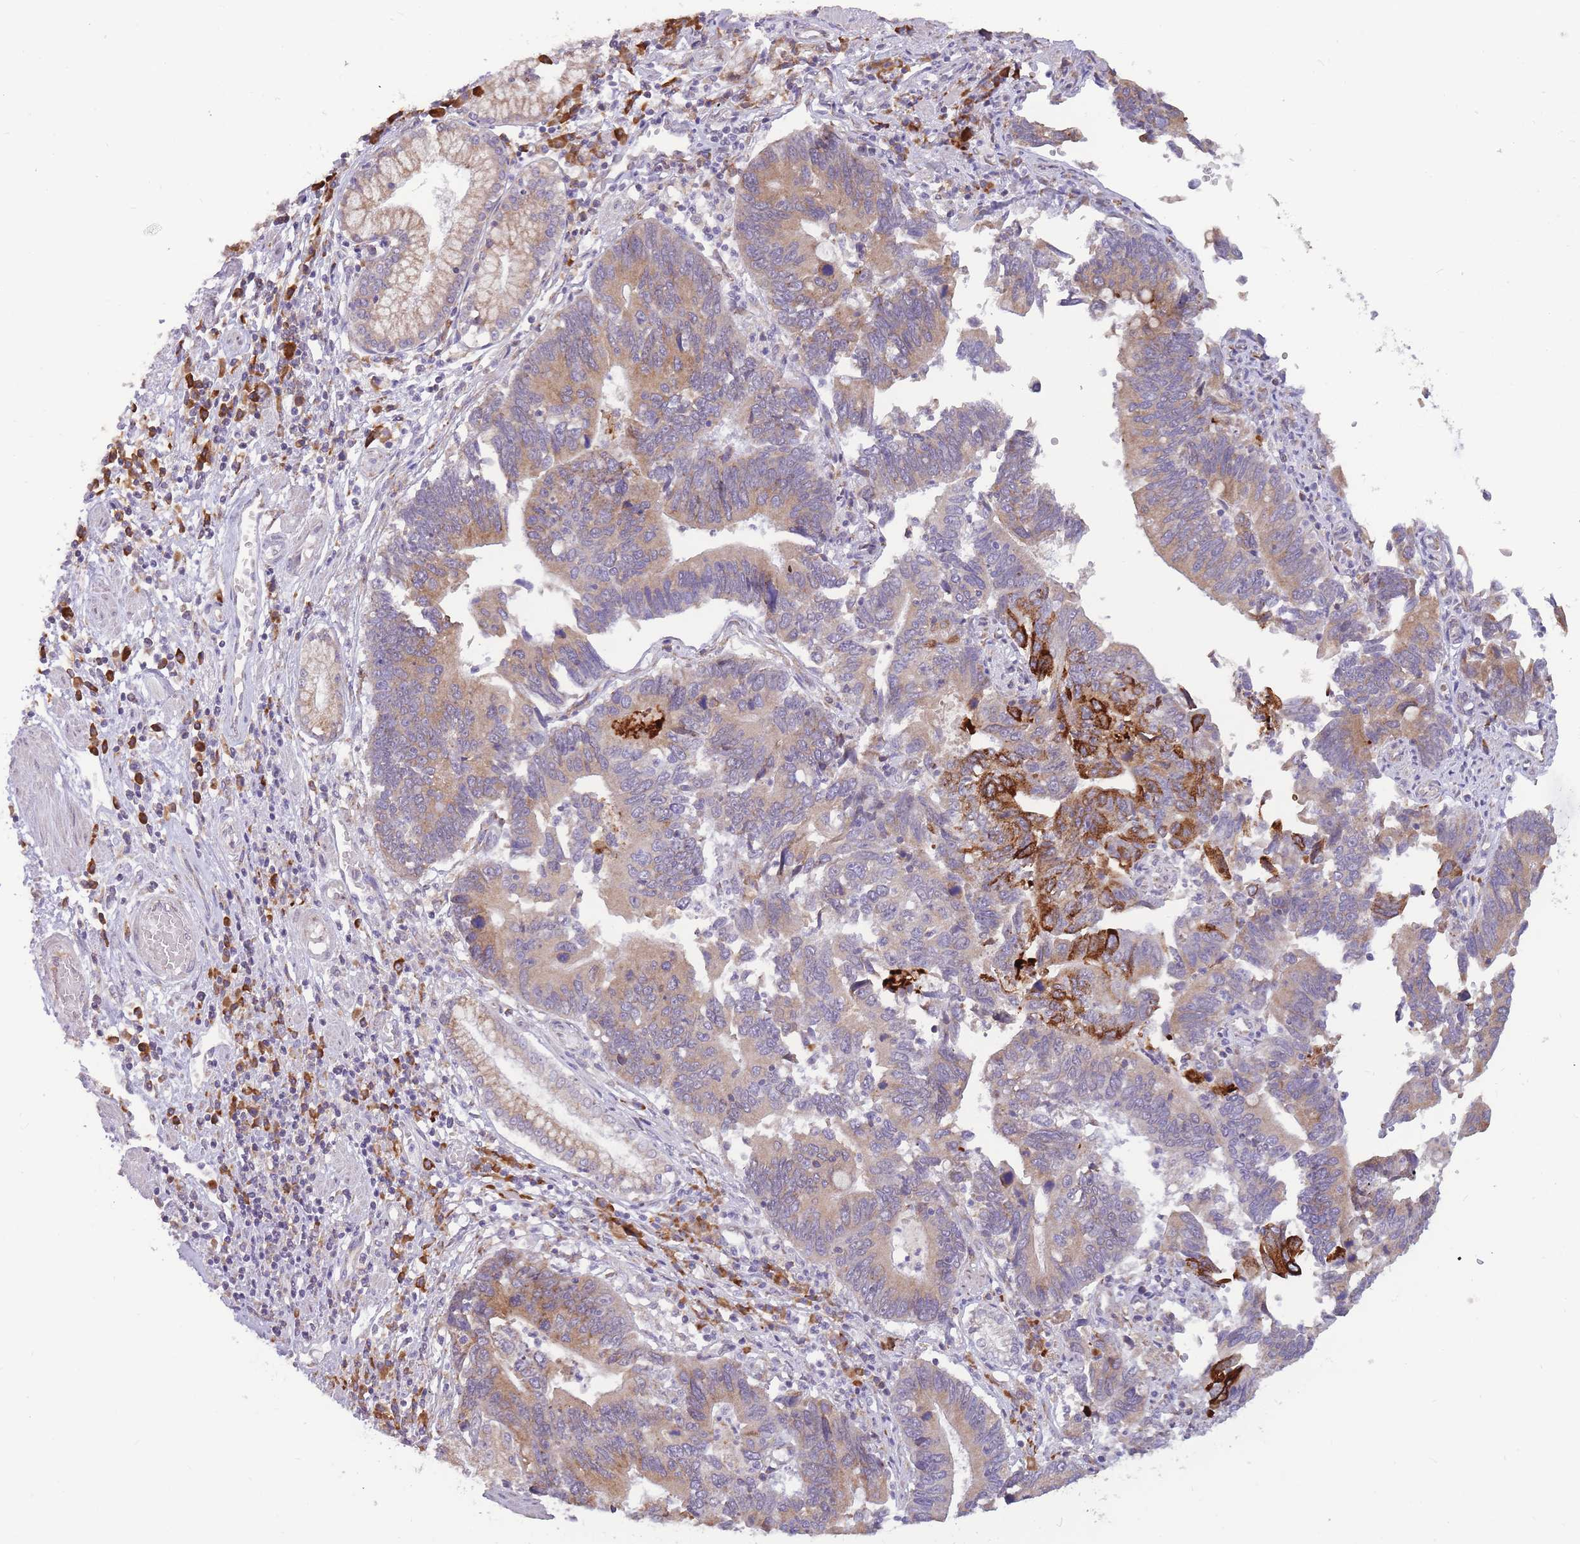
{"staining": {"intensity": "moderate", "quantity": ">75%", "location": "cytoplasmic/membranous"}, "tissue": "stomach cancer", "cell_type": "Tumor cells", "image_type": "cancer", "snomed": [{"axis": "morphology", "description": "Adenocarcinoma, NOS"}, {"axis": "topography", "description": "Stomach"}], "caption": "Immunohistochemical staining of adenocarcinoma (stomach) demonstrates moderate cytoplasmic/membranous protein positivity in approximately >75% of tumor cells.", "gene": "TRAPPC5", "patient": {"sex": "male", "age": 59}}